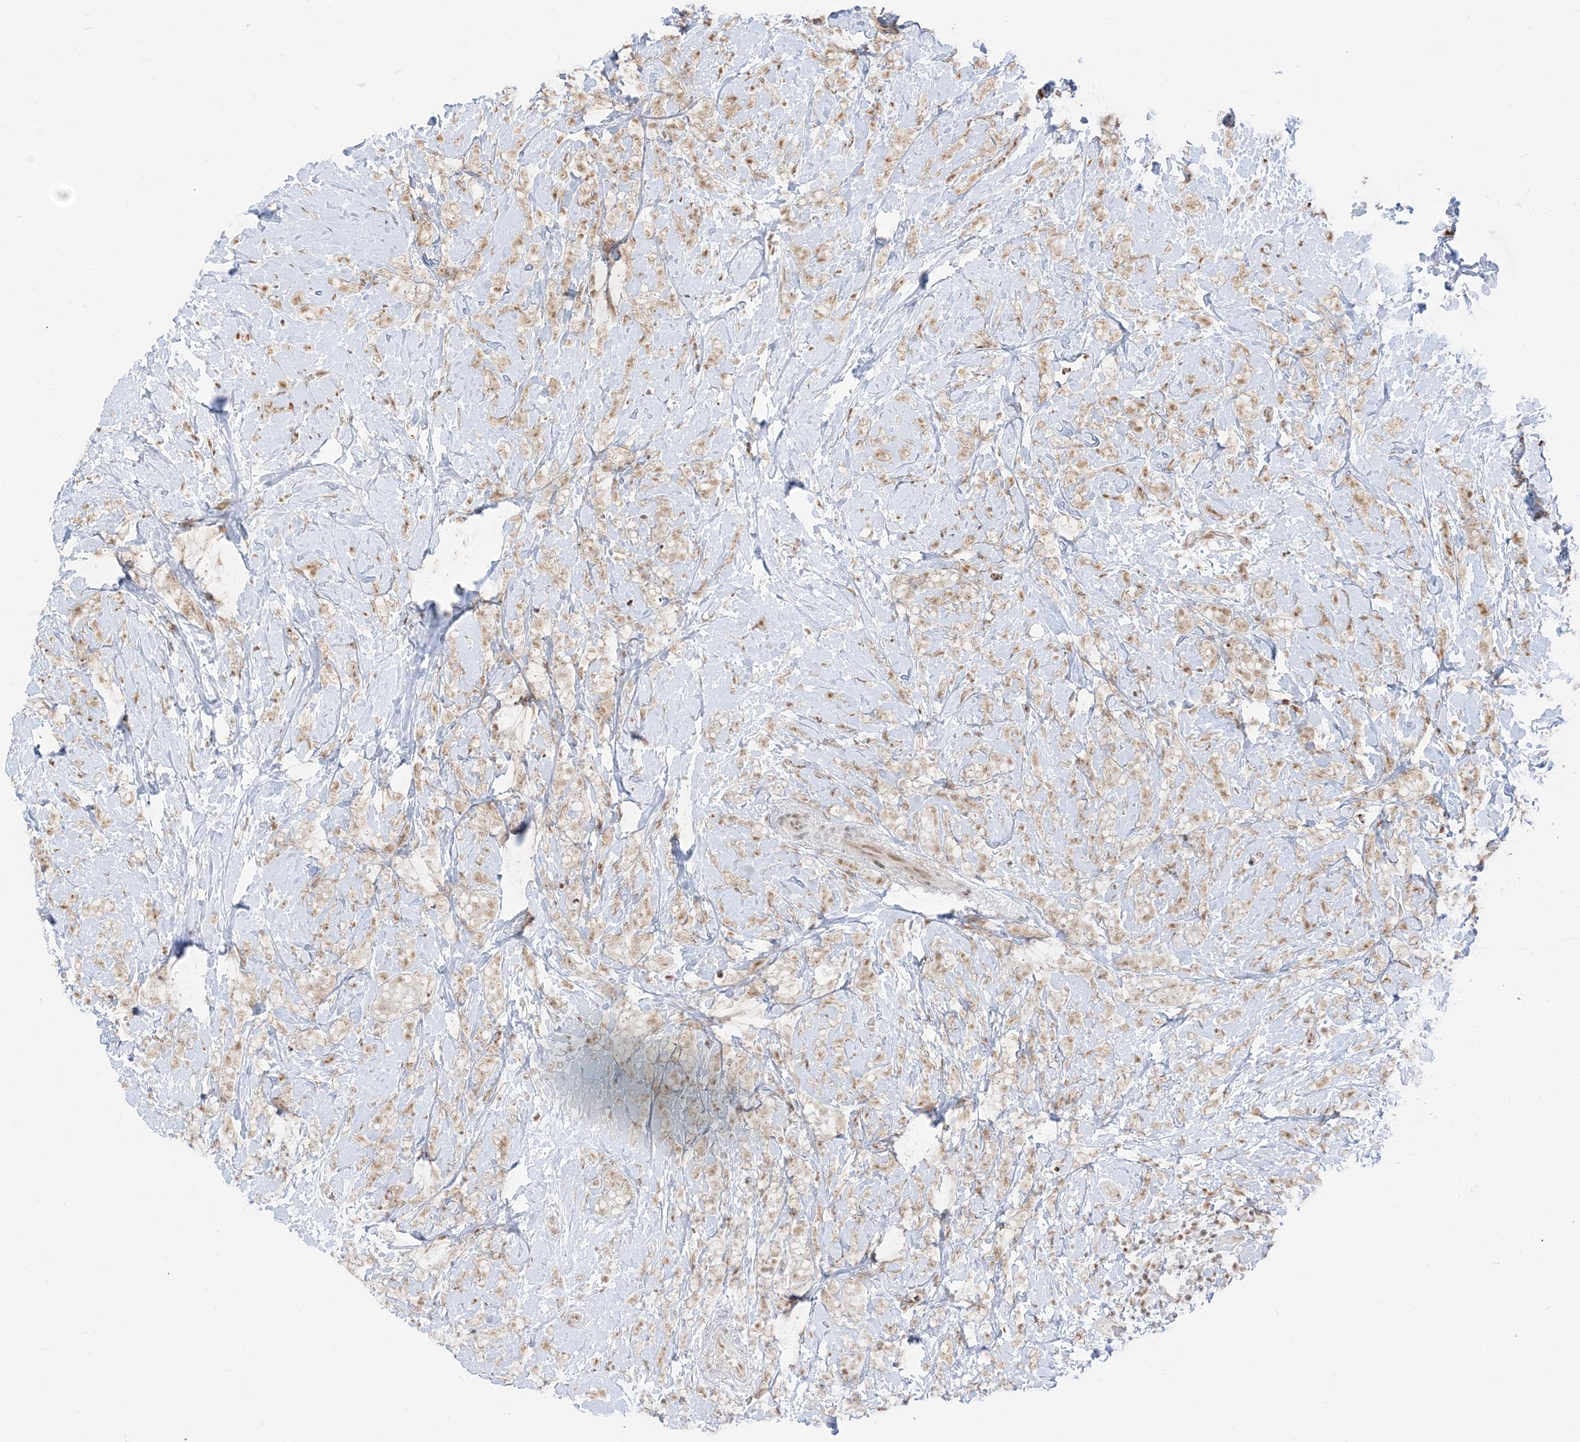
{"staining": {"intensity": "weak", "quantity": "25%-75%", "location": "cytoplasmic/membranous"}, "tissue": "breast cancer", "cell_type": "Tumor cells", "image_type": "cancer", "snomed": [{"axis": "morphology", "description": "Lobular carcinoma"}, {"axis": "topography", "description": "Breast"}], "caption": "Protein staining displays weak cytoplasmic/membranous positivity in approximately 25%-75% of tumor cells in breast cancer. The staining was performed using DAB (3,3'-diaminobenzidine), with brown indicating positive protein expression. Nuclei are stained blue with hematoxylin.", "gene": "ARGLU1", "patient": {"sex": "female", "age": 58}}